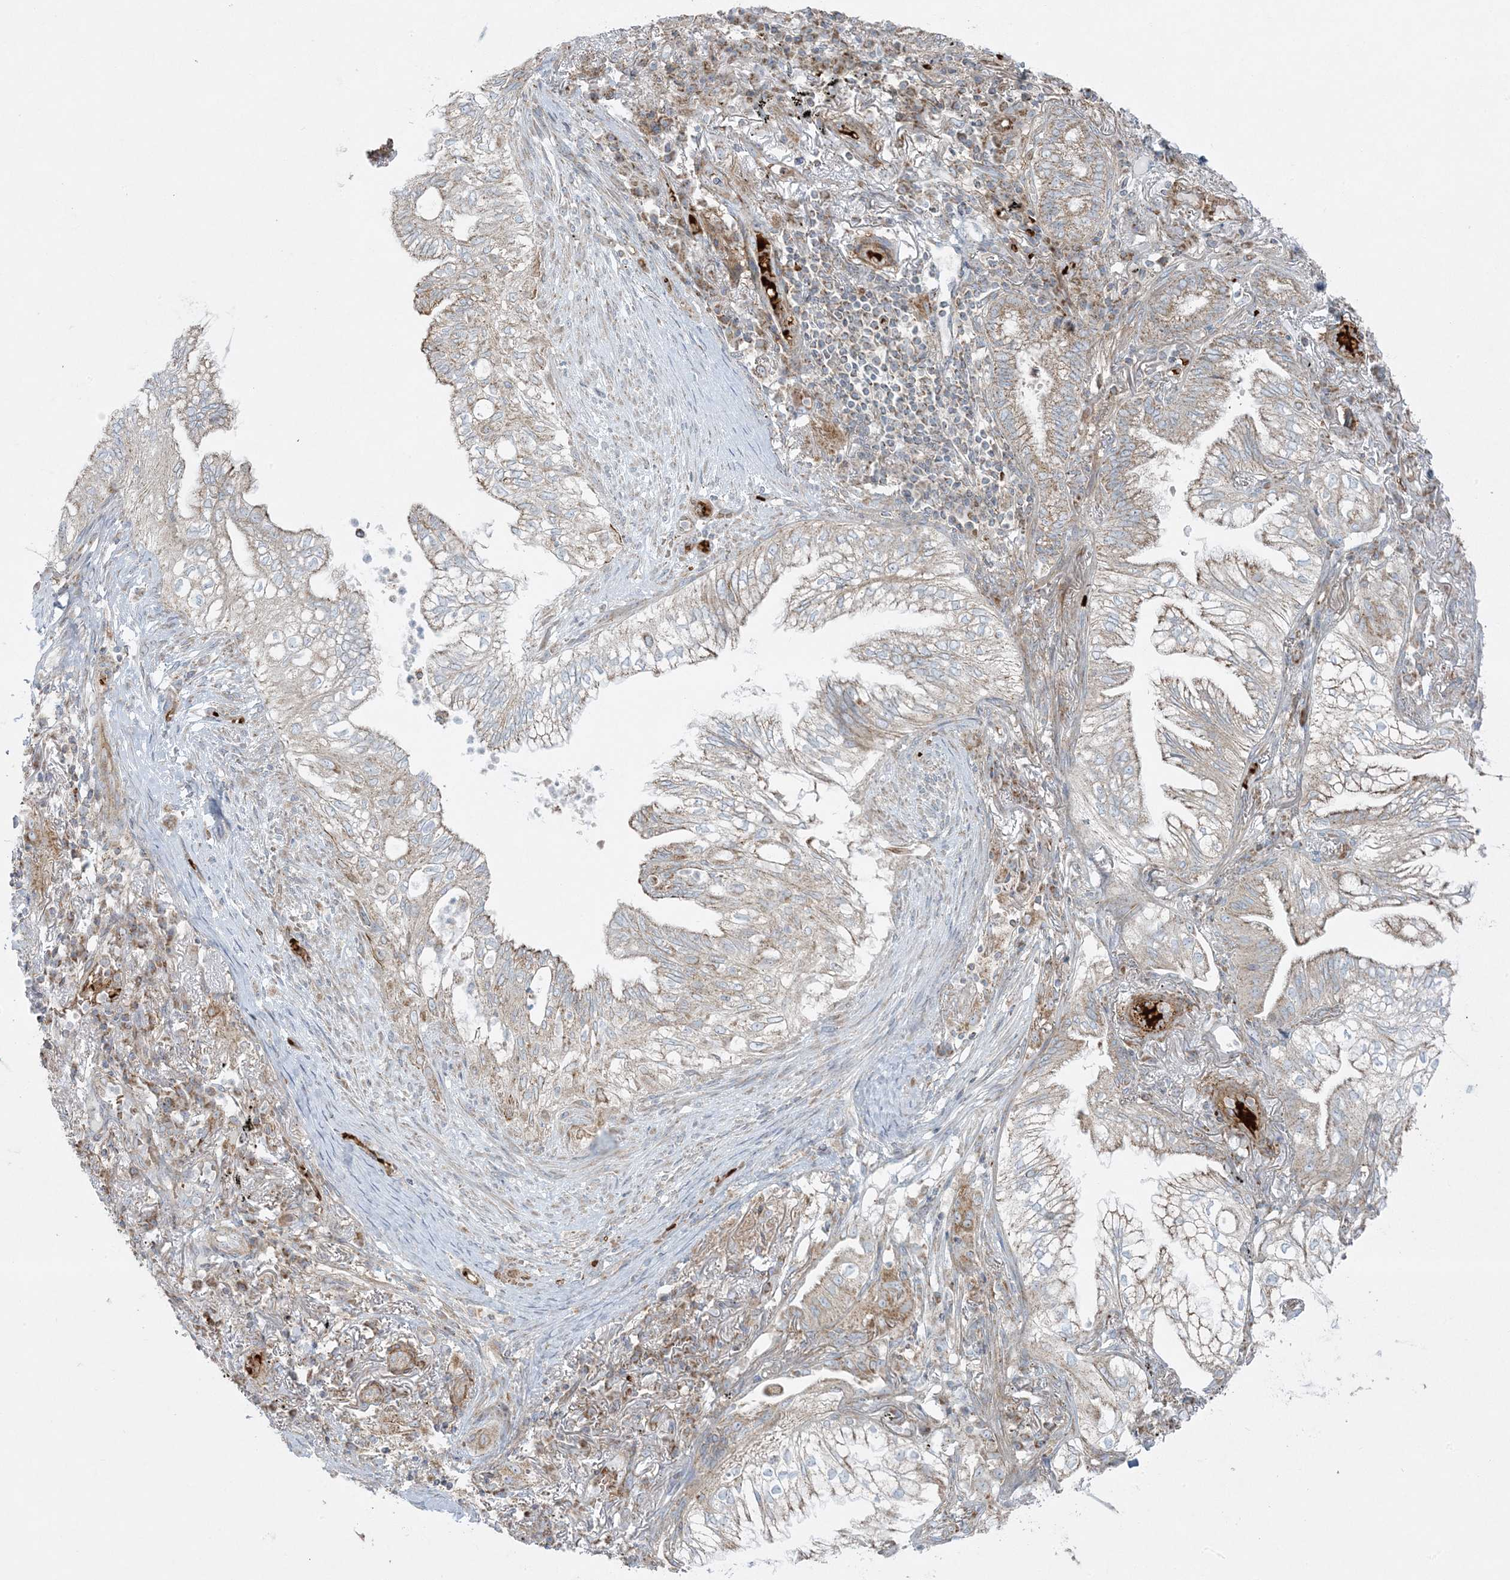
{"staining": {"intensity": "weak", "quantity": "25%-75%", "location": "cytoplasmic/membranous"}, "tissue": "lung cancer", "cell_type": "Tumor cells", "image_type": "cancer", "snomed": [{"axis": "morphology", "description": "Adenocarcinoma, NOS"}, {"axis": "topography", "description": "Lung"}], "caption": "High-power microscopy captured an IHC histopathology image of lung adenocarcinoma, revealing weak cytoplasmic/membranous positivity in about 25%-75% of tumor cells. (Brightfield microscopy of DAB IHC at high magnification).", "gene": "PIK3R4", "patient": {"sex": "female", "age": 70}}